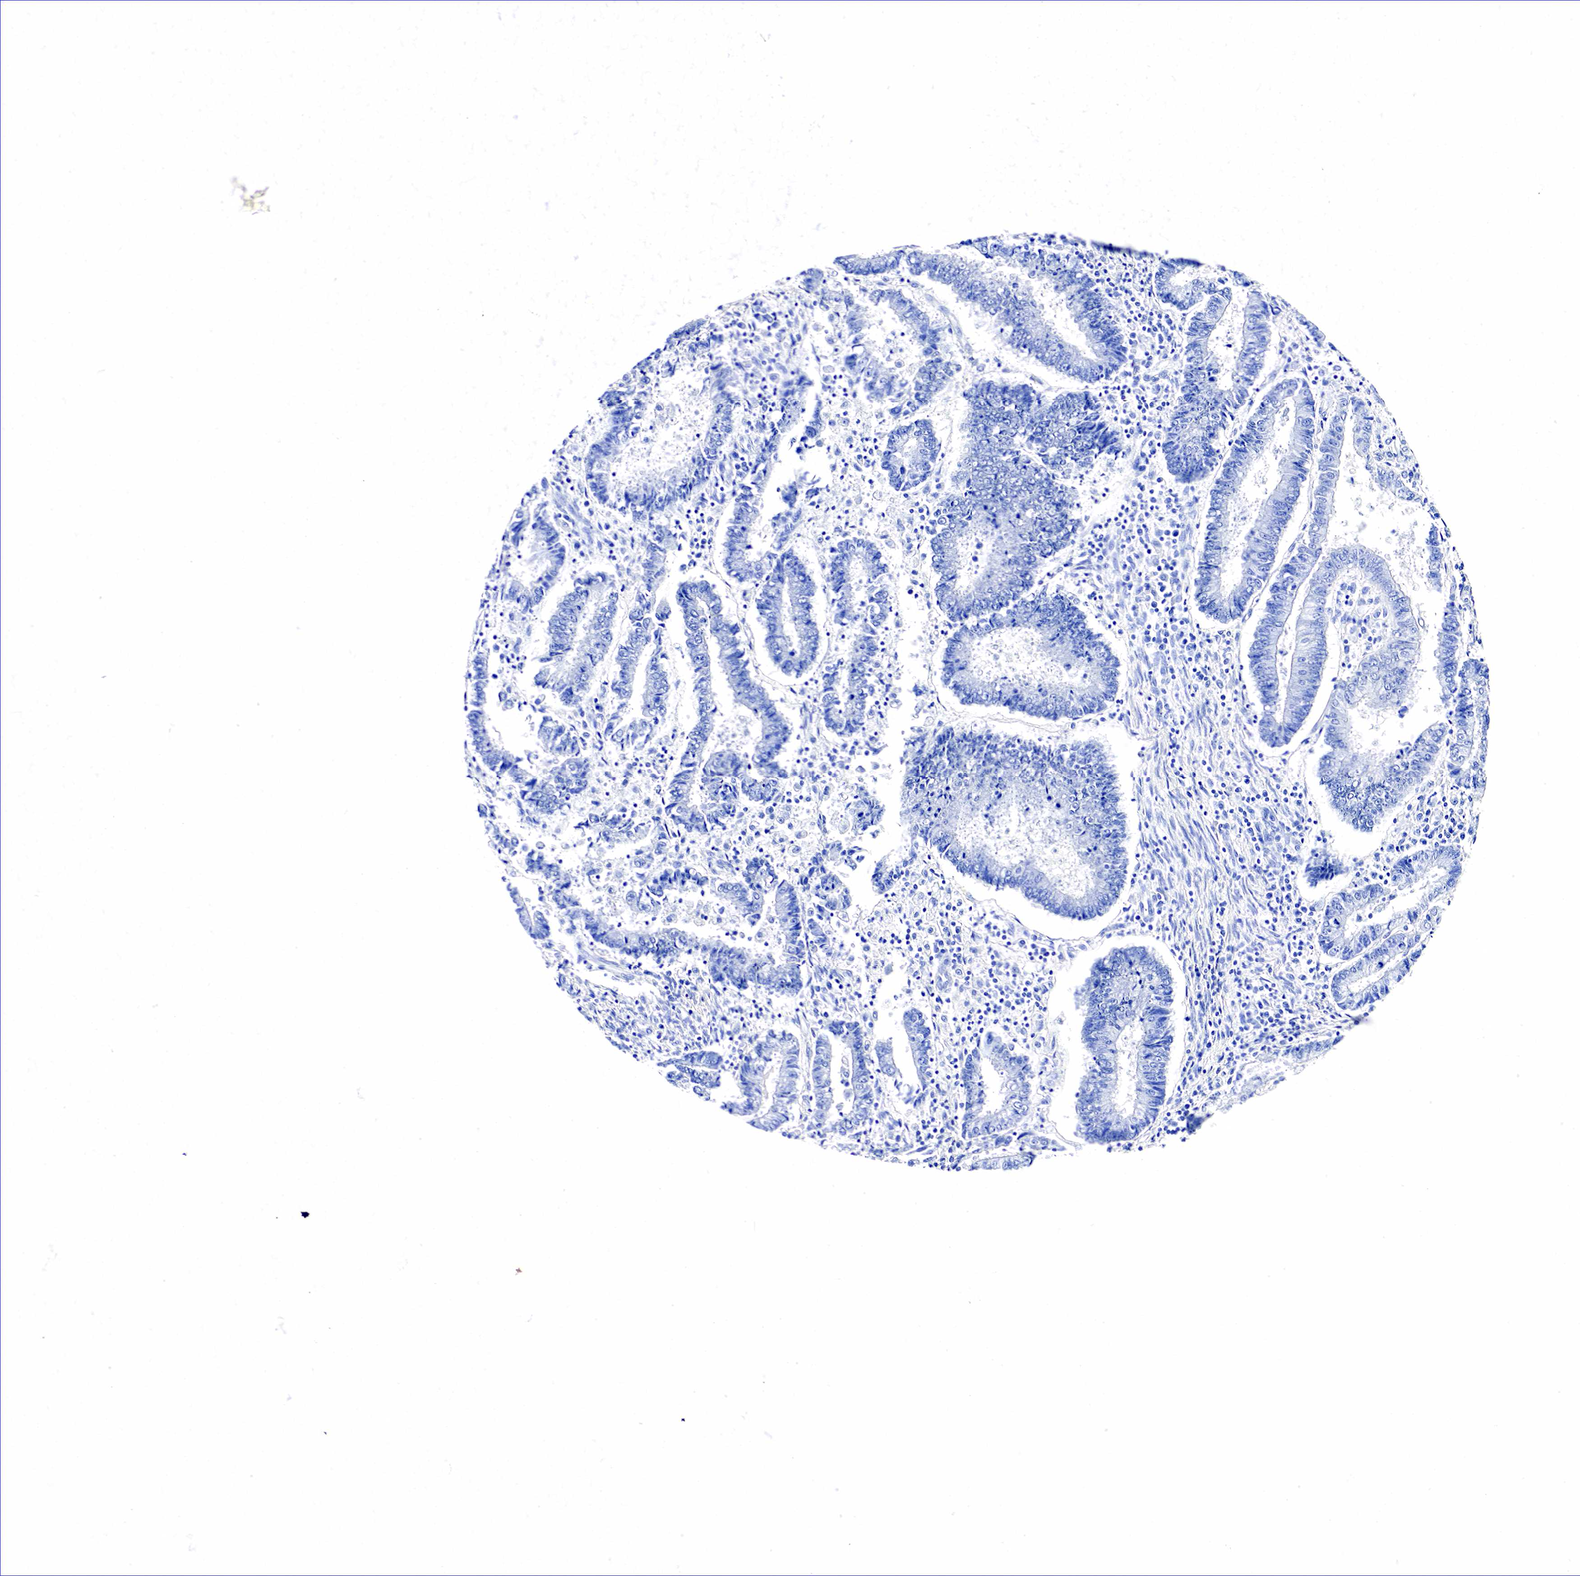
{"staining": {"intensity": "negative", "quantity": "none", "location": "none"}, "tissue": "endometrial cancer", "cell_type": "Tumor cells", "image_type": "cancer", "snomed": [{"axis": "morphology", "description": "Adenocarcinoma, NOS"}, {"axis": "topography", "description": "Endometrium"}], "caption": "Tumor cells show no significant protein staining in endometrial cancer (adenocarcinoma). (DAB immunohistochemistry (IHC), high magnification).", "gene": "GAST", "patient": {"sex": "female", "age": 75}}